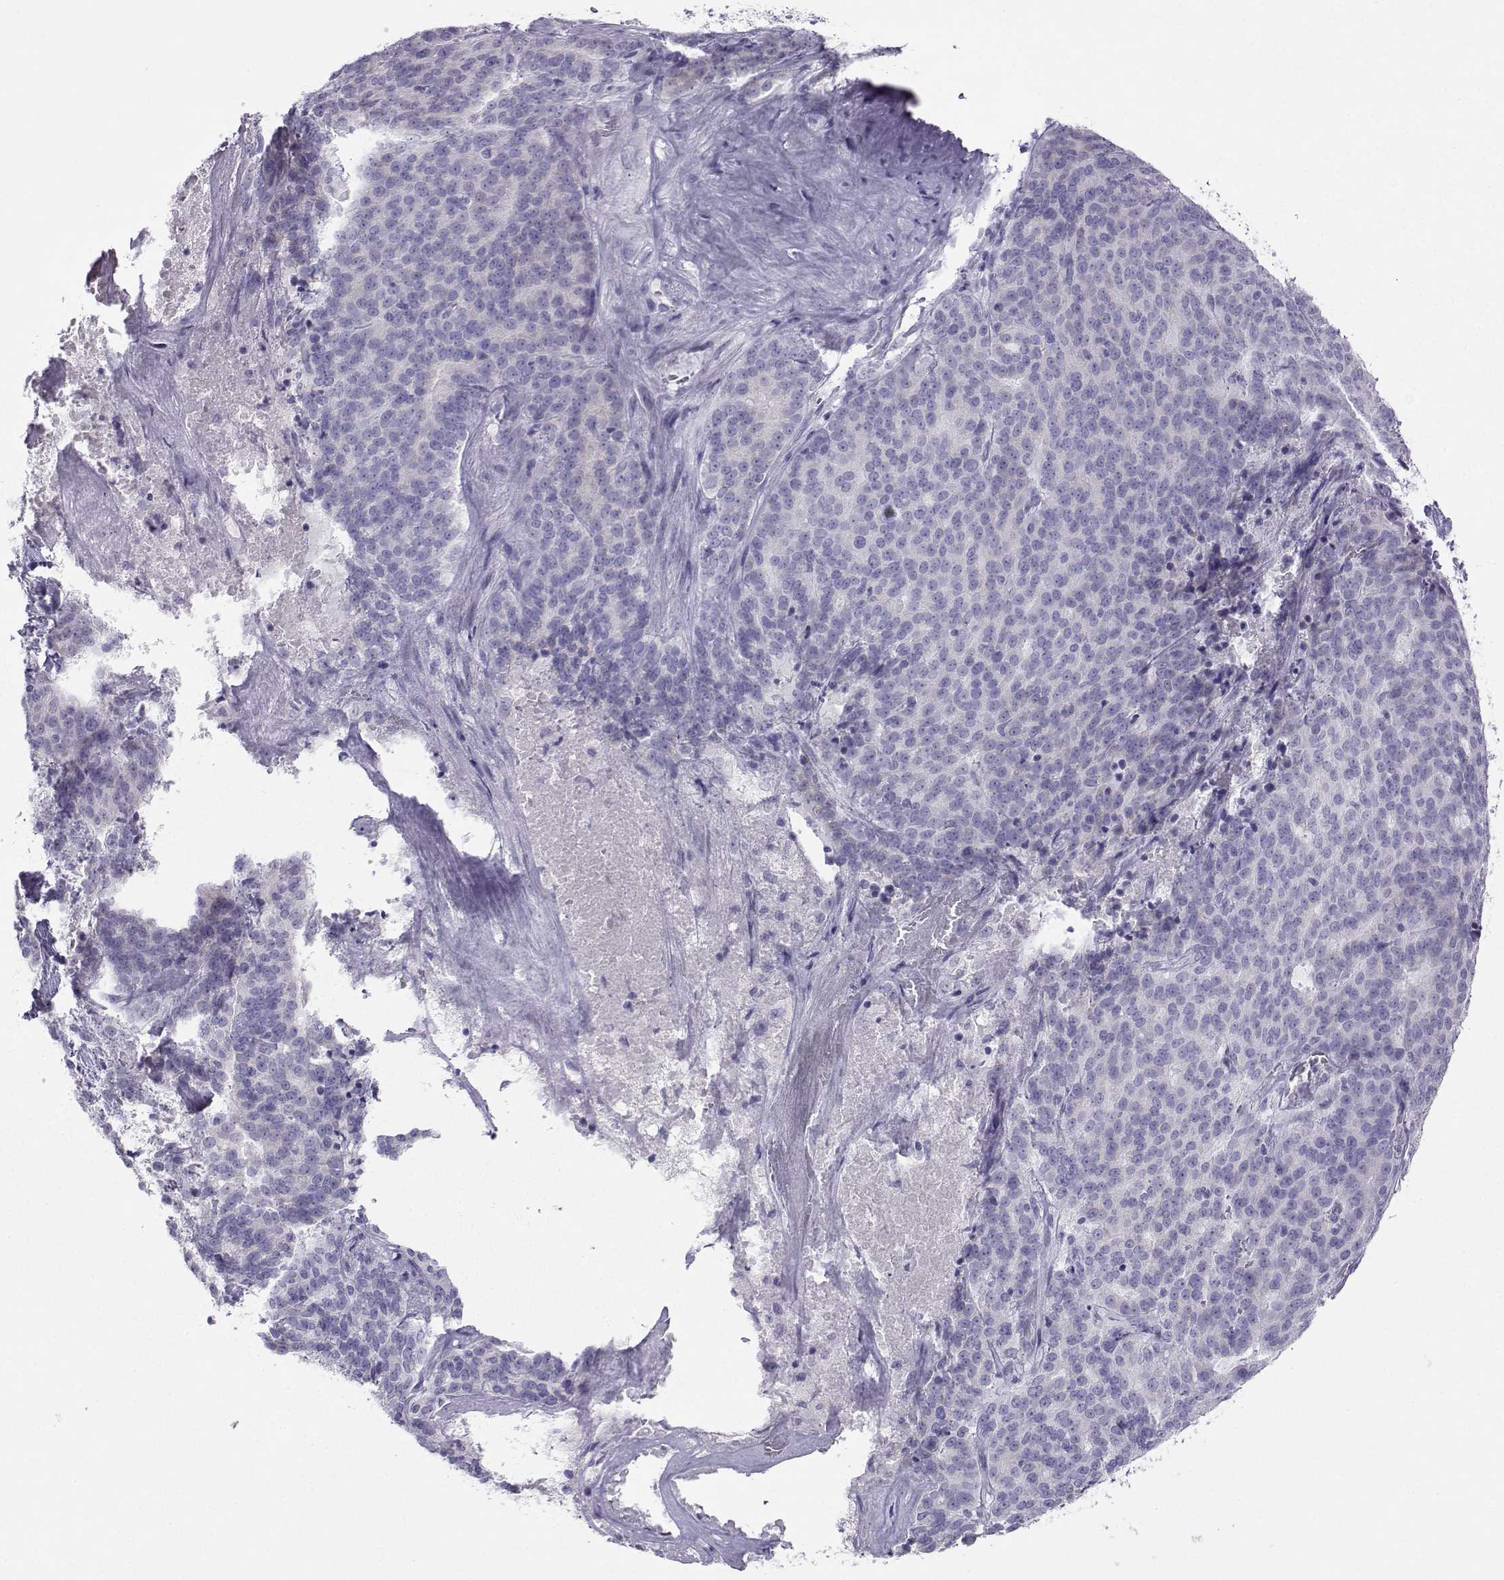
{"staining": {"intensity": "negative", "quantity": "none", "location": "none"}, "tissue": "liver cancer", "cell_type": "Tumor cells", "image_type": "cancer", "snomed": [{"axis": "morphology", "description": "Cholangiocarcinoma"}, {"axis": "topography", "description": "Liver"}], "caption": "Protein analysis of liver cancer exhibits no significant staining in tumor cells.", "gene": "FBXO24", "patient": {"sex": "female", "age": 47}}